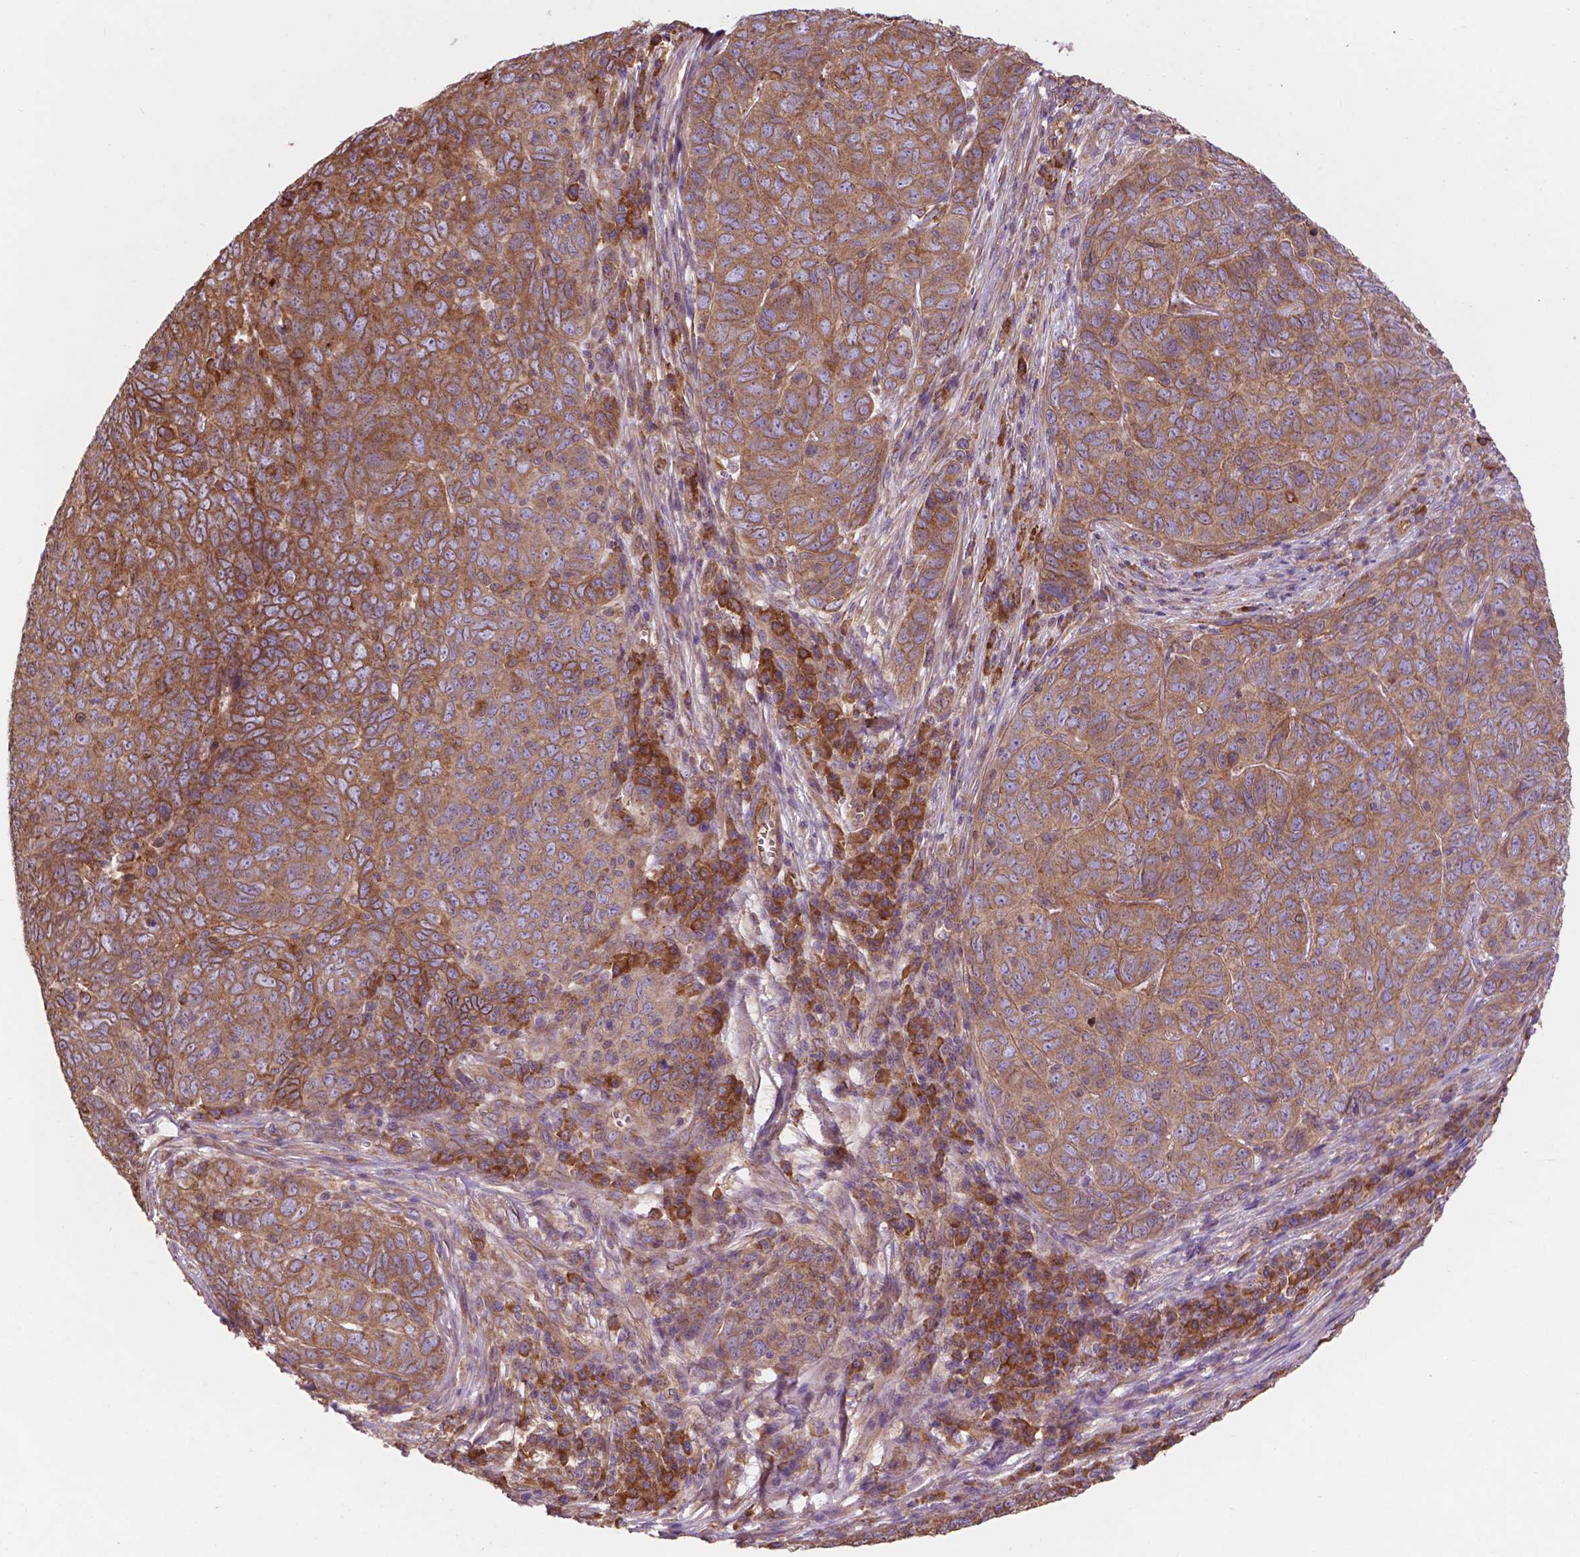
{"staining": {"intensity": "moderate", "quantity": "25%-75%", "location": "cytoplasmic/membranous"}, "tissue": "skin cancer", "cell_type": "Tumor cells", "image_type": "cancer", "snomed": [{"axis": "morphology", "description": "Squamous cell carcinoma, NOS"}, {"axis": "topography", "description": "Skin"}, {"axis": "topography", "description": "Anal"}], "caption": "Human skin cancer stained with a protein marker exhibits moderate staining in tumor cells.", "gene": "CCDC71L", "patient": {"sex": "female", "age": 51}}